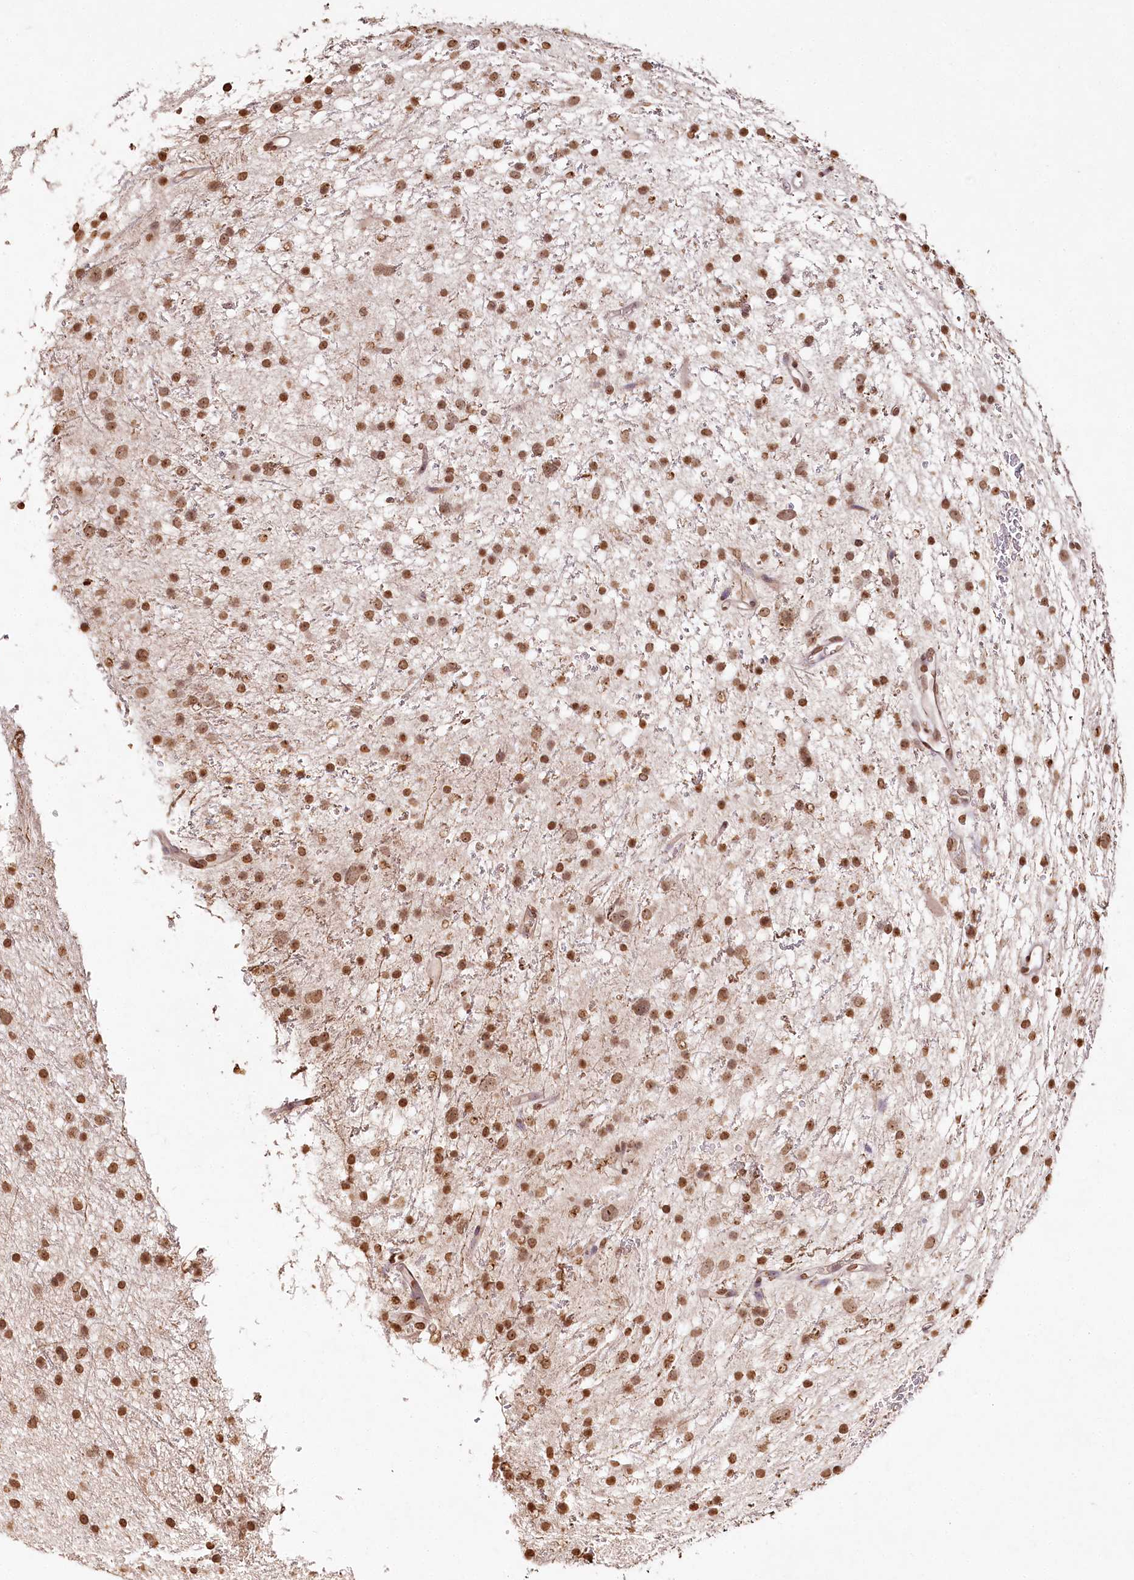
{"staining": {"intensity": "moderate", "quantity": ">75%", "location": "nuclear"}, "tissue": "glioma", "cell_type": "Tumor cells", "image_type": "cancer", "snomed": [{"axis": "morphology", "description": "Glioma, malignant, Low grade"}, {"axis": "topography", "description": "Cerebral cortex"}], "caption": "Tumor cells show moderate nuclear expression in approximately >75% of cells in glioma.", "gene": "DMXL1", "patient": {"sex": "female", "age": 39}}